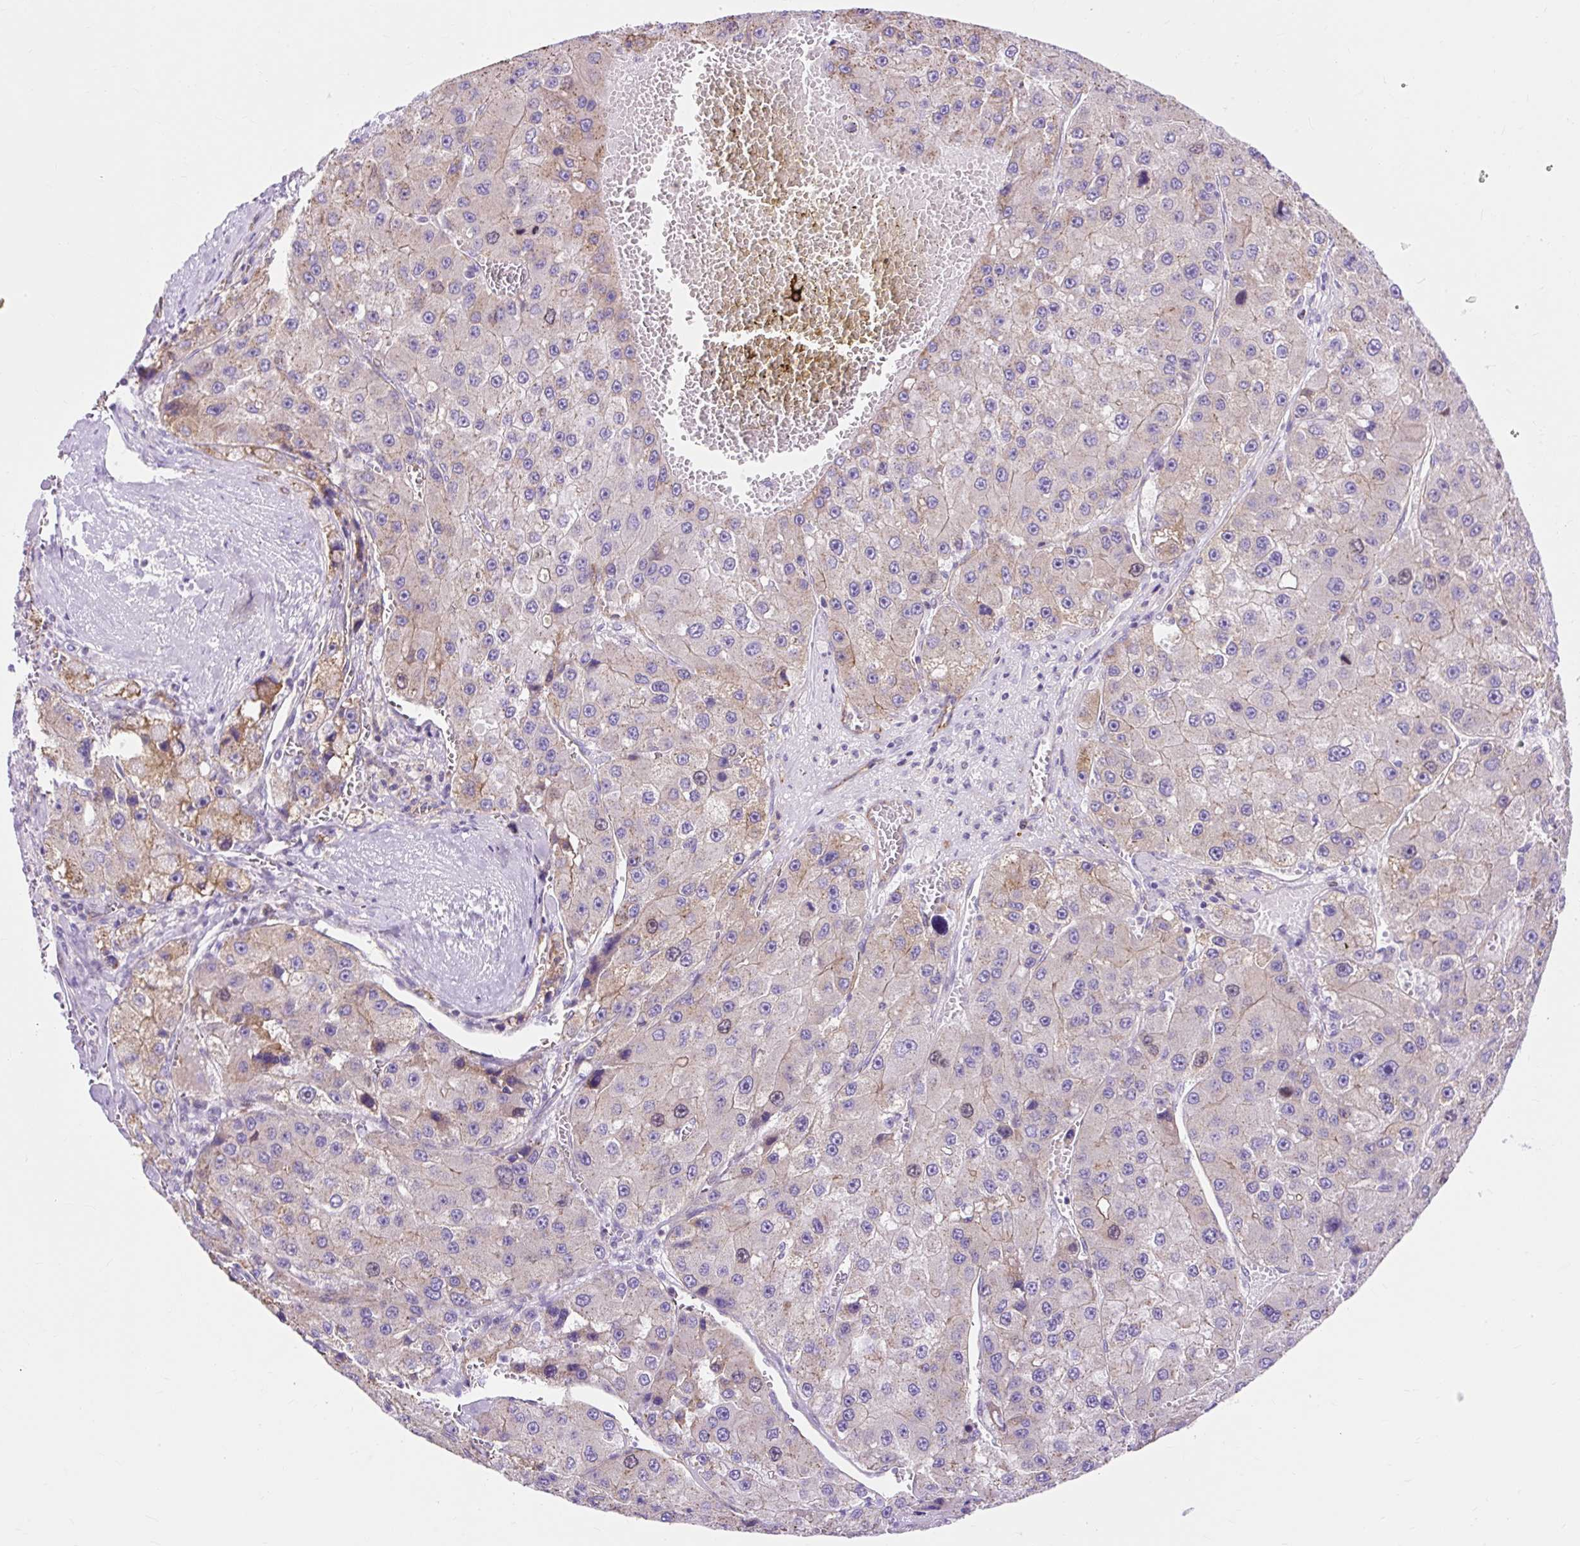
{"staining": {"intensity": "negative", "quantity": "none", "location": "none"}, "tissue": "liver cancer", "cell_type": "Tumor cells", "image_type": "cancer", "snomed": [{"axis": "morphology", "description": "Carcinoma, Hepatocellular, NOS"}, {"axis": "topography", "description": "Liver"}], "caption": "The photomicrograph demonstrates no staining of tumor cells in liver hepatocellular carcinoma. (Stains: DAB IHC with hematoxylin counter stain, Microscopy: brightfield microscopy at high magnification).", "gene": "HIP1R", "patient": {"sex": "female", "age": 73}}